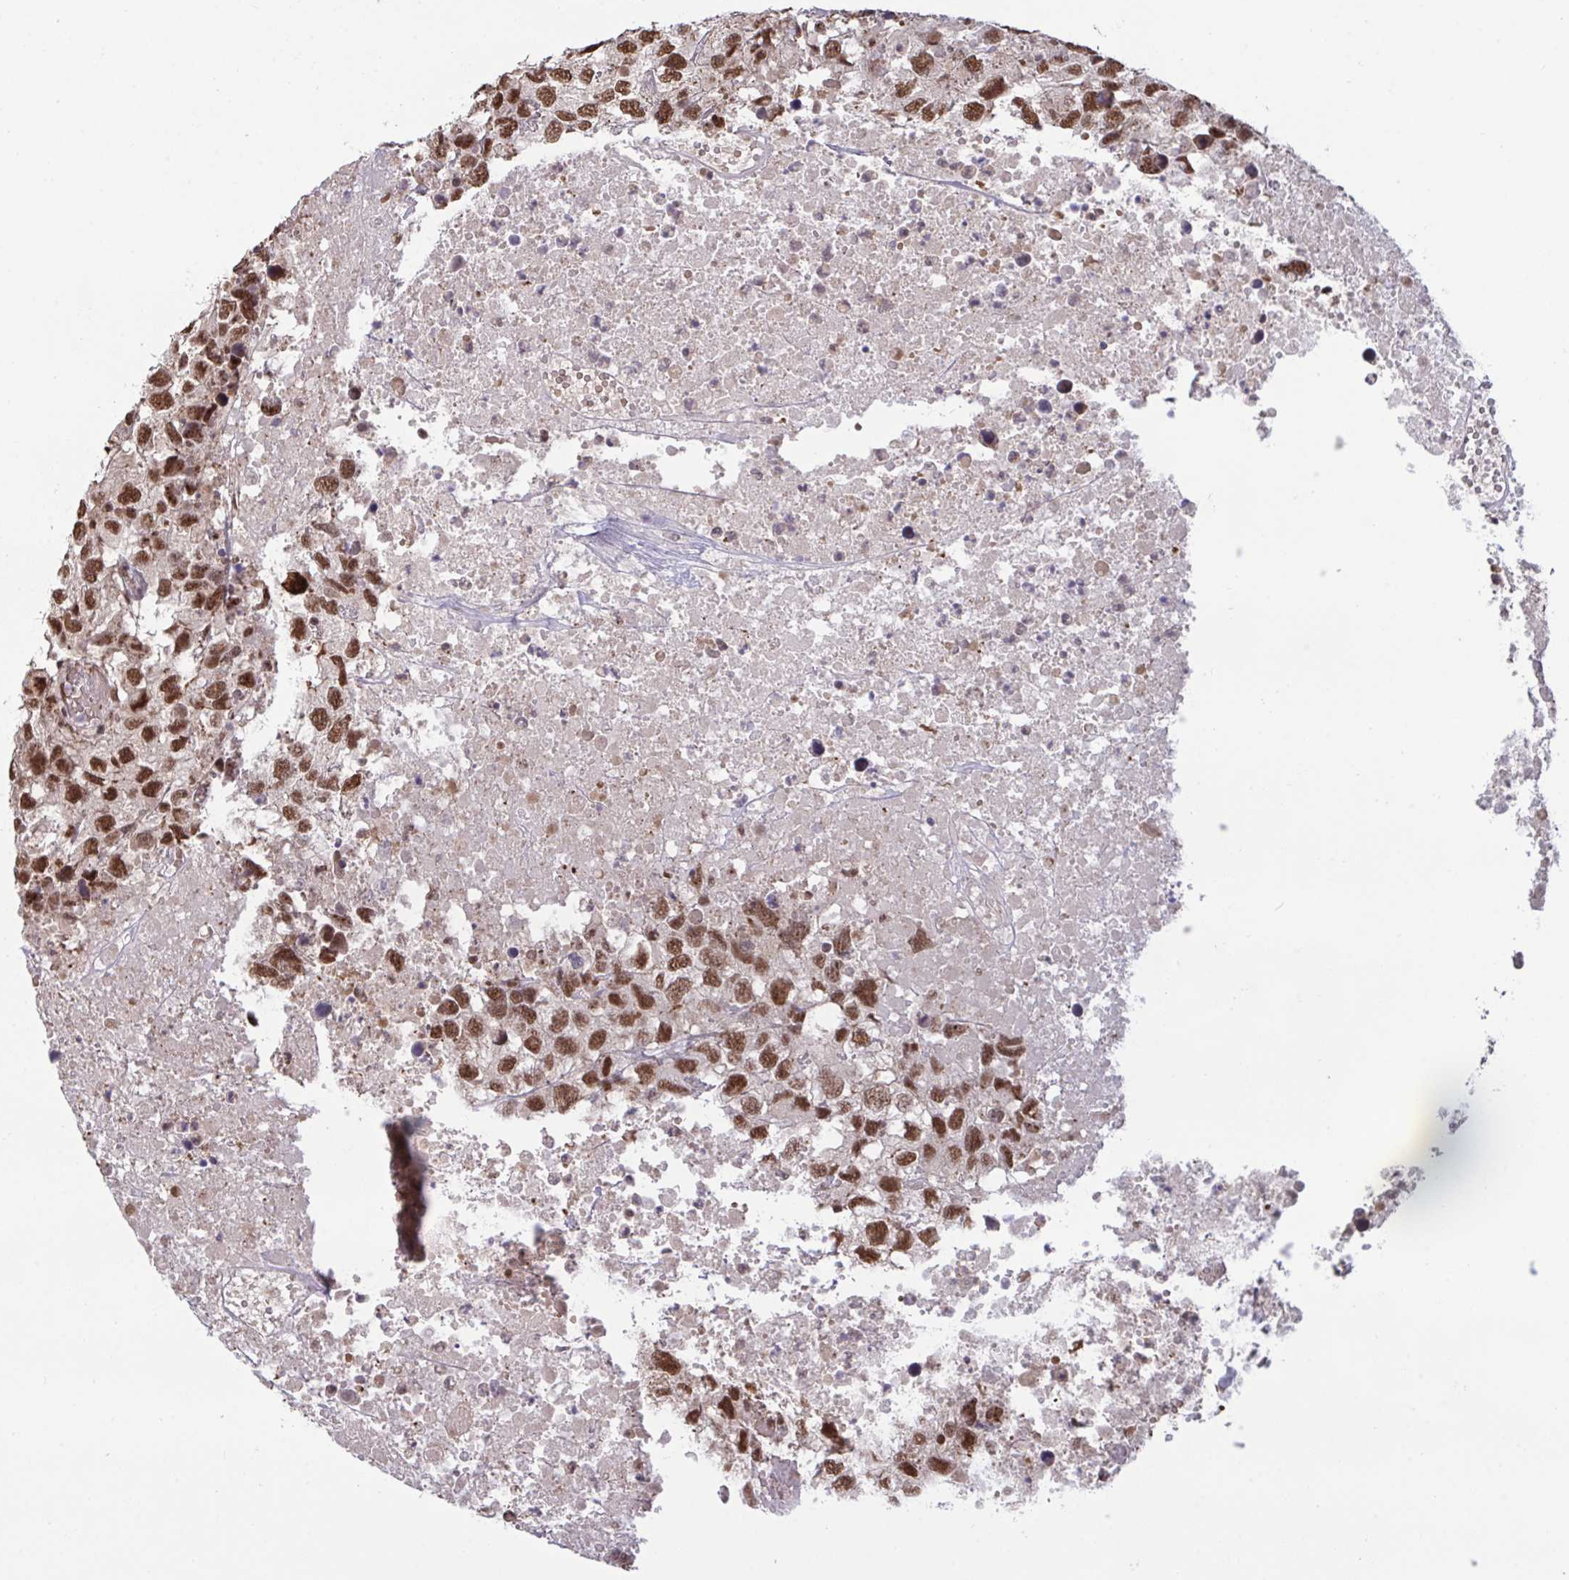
{"staining": {"intensity": "strong", "quantity": ">75%", "location": "nuclear"}, "tissue": "testis cancer", "cell_type": "Tumor cells", "image_type": "cancer", "snomed": [{"axis": "morphology", "description": "Carcinoma, Embryonal, NOS"}, {"axis": "topography", "description": "Testis"}], "caption": "Tumor cells demonstrate high levels of strong nuclear expression in about >75% of cells in human testis cancer. The protein of interest is shown in brown color, while the nuclei are stained blue.", "gene": "PUF60", "patient": {"sex": "male", "age": 83}}